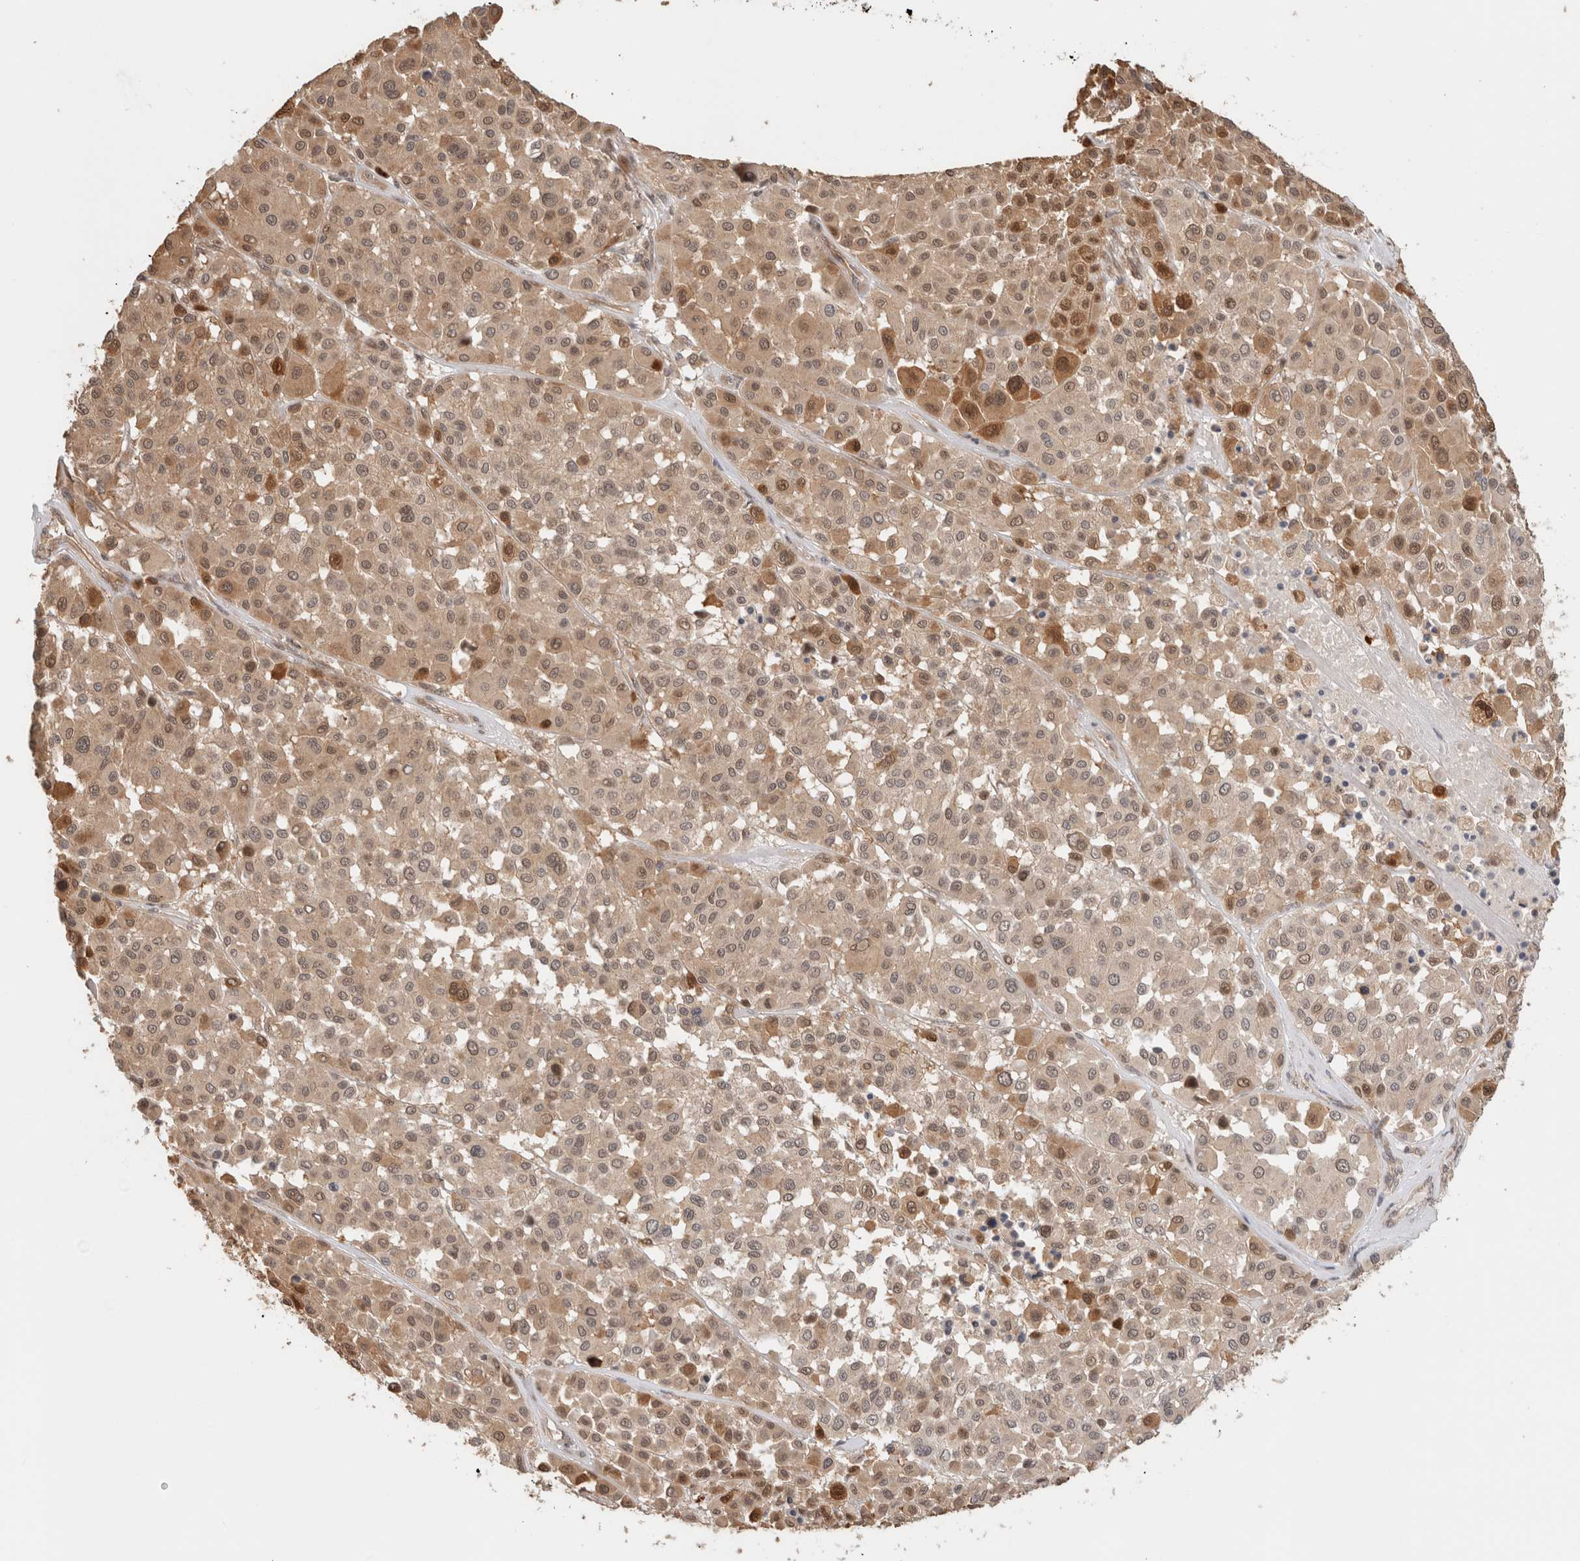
{"staining": {"intensity": "moderate", "quantity": ">75%", "location": "cytoplasmic/membranous,nuclear"}, "tissue": "melanoma", "cell_type": "Tumor cells", "image_type": "cancer", "snomed": [{"axis": "morphology", "description": "Malignant melanoma, Metastatic site"}, {"axis": "topography", "description": "Soft tissue"}], "caption": "Immunohistochemistry (IHC) (DAB (3,3'-diaminobenzidine)) staining of human malignant melanoma (metastatic site) demonstrates moderate cytoplasmic/membranous and nuclear protein expression in about >75% of tumor cells. (Stains: DAB (3,3'-diaminobenzidine) in brown, nuclei in blue, Microscopy: brightfield microscopy at high magnification).", "gene": "OTUD6B", "patient": {"sex": "male", "age": 41}}